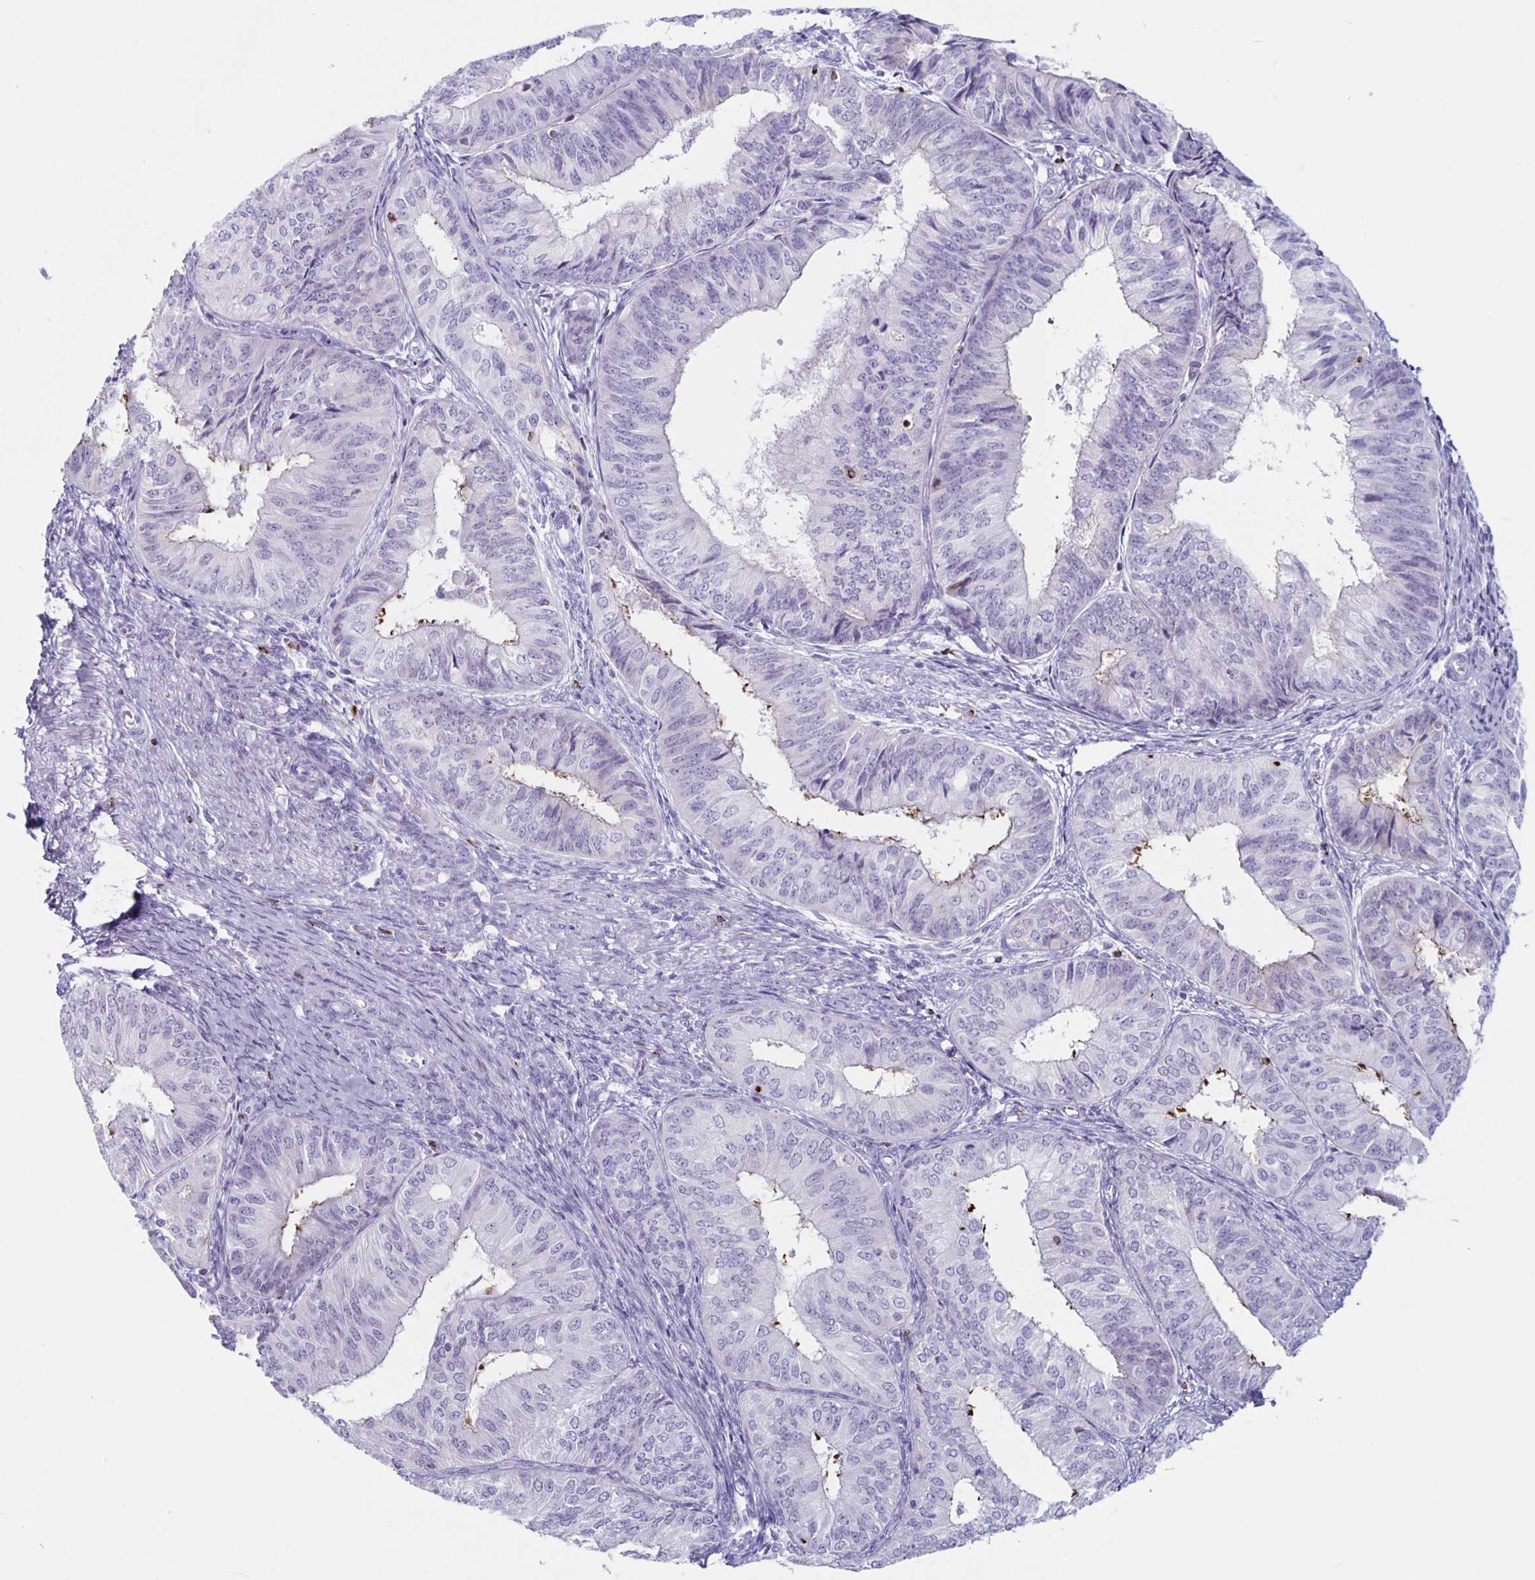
{"staining": {"intensity": "negative", "quantity": "none", "location": "none"}, "tissue": "endometrial cancer", "cell_type": "Tumor cells", "image_type": "cancer", "snomed": [{"axis": "morphology", "description": "Adenocarcinoma, NOS"}, {"axis": "topography", "description": "Endometrium"}], "caption": "Tumor cells are negative for brown protein staining in adenocarcinoma (endometrial). Nuclei are stained in blue.", "gene": "GZMK", "patient": {"sex": "female", "age": 58}}